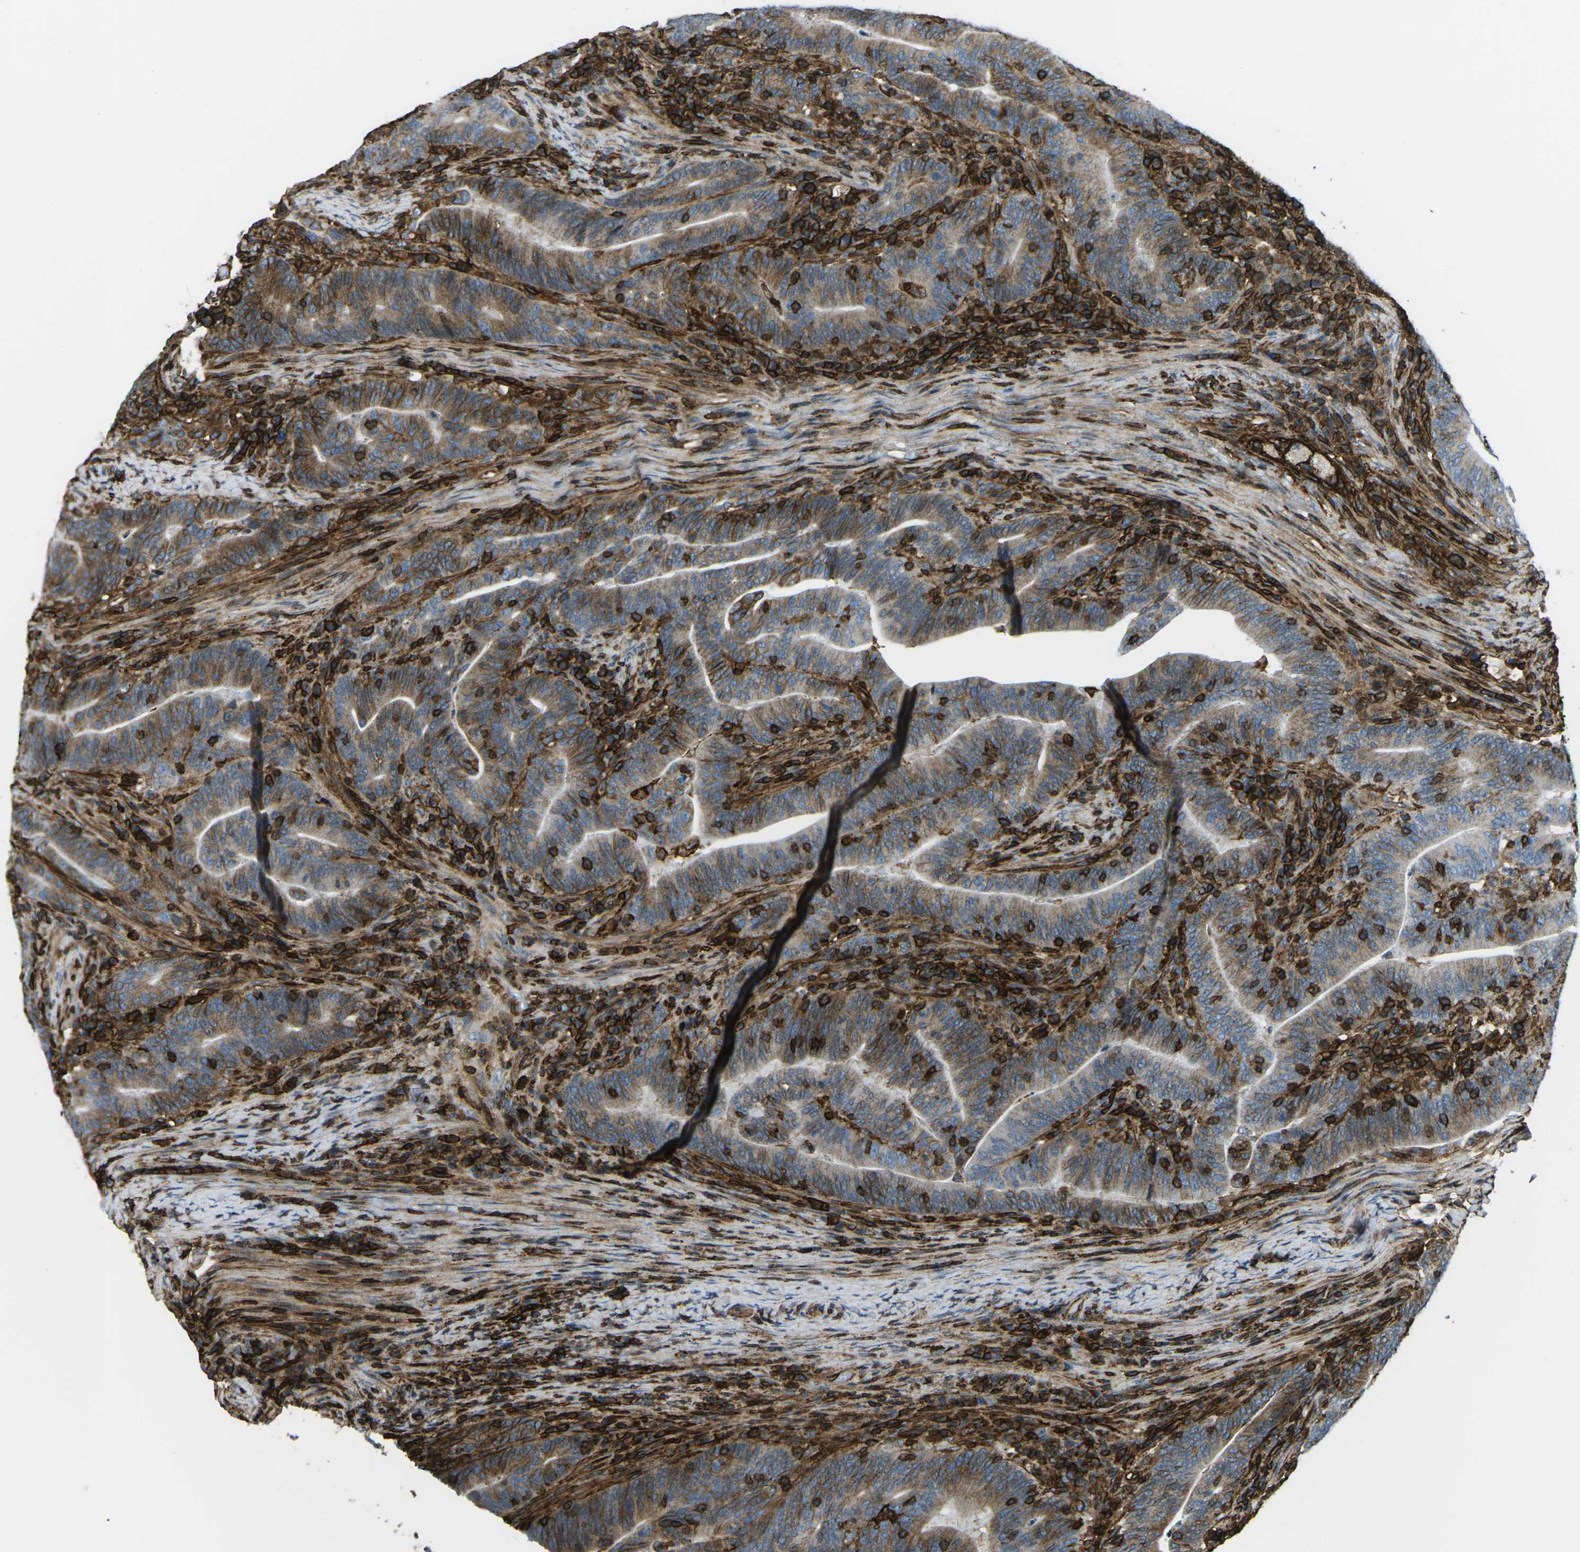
{"staining": {"intensity": "moderate", "quantity": ">75%", "location": "cytoplasmic/membranous"}, "tissue": "colorectal cancer", "cell_type": "Tumor cells", "image_type": "cancer", "snomed": [{"axis": "morphology", "description": "Normal tissue, NOS"}, {"axis": "morphology", "description": "Adenocarcinoma, NOS"}, {"axis": "topography", "description": "Colon"}], "caption": "Tumor cells demonstrate moderate cytoplasmic/membranous staining in approximately >75% of cells in adenocarcinoma (colorectal).", "gene": "HLA-B", "patient": {"sex": "female", "age": 66}}